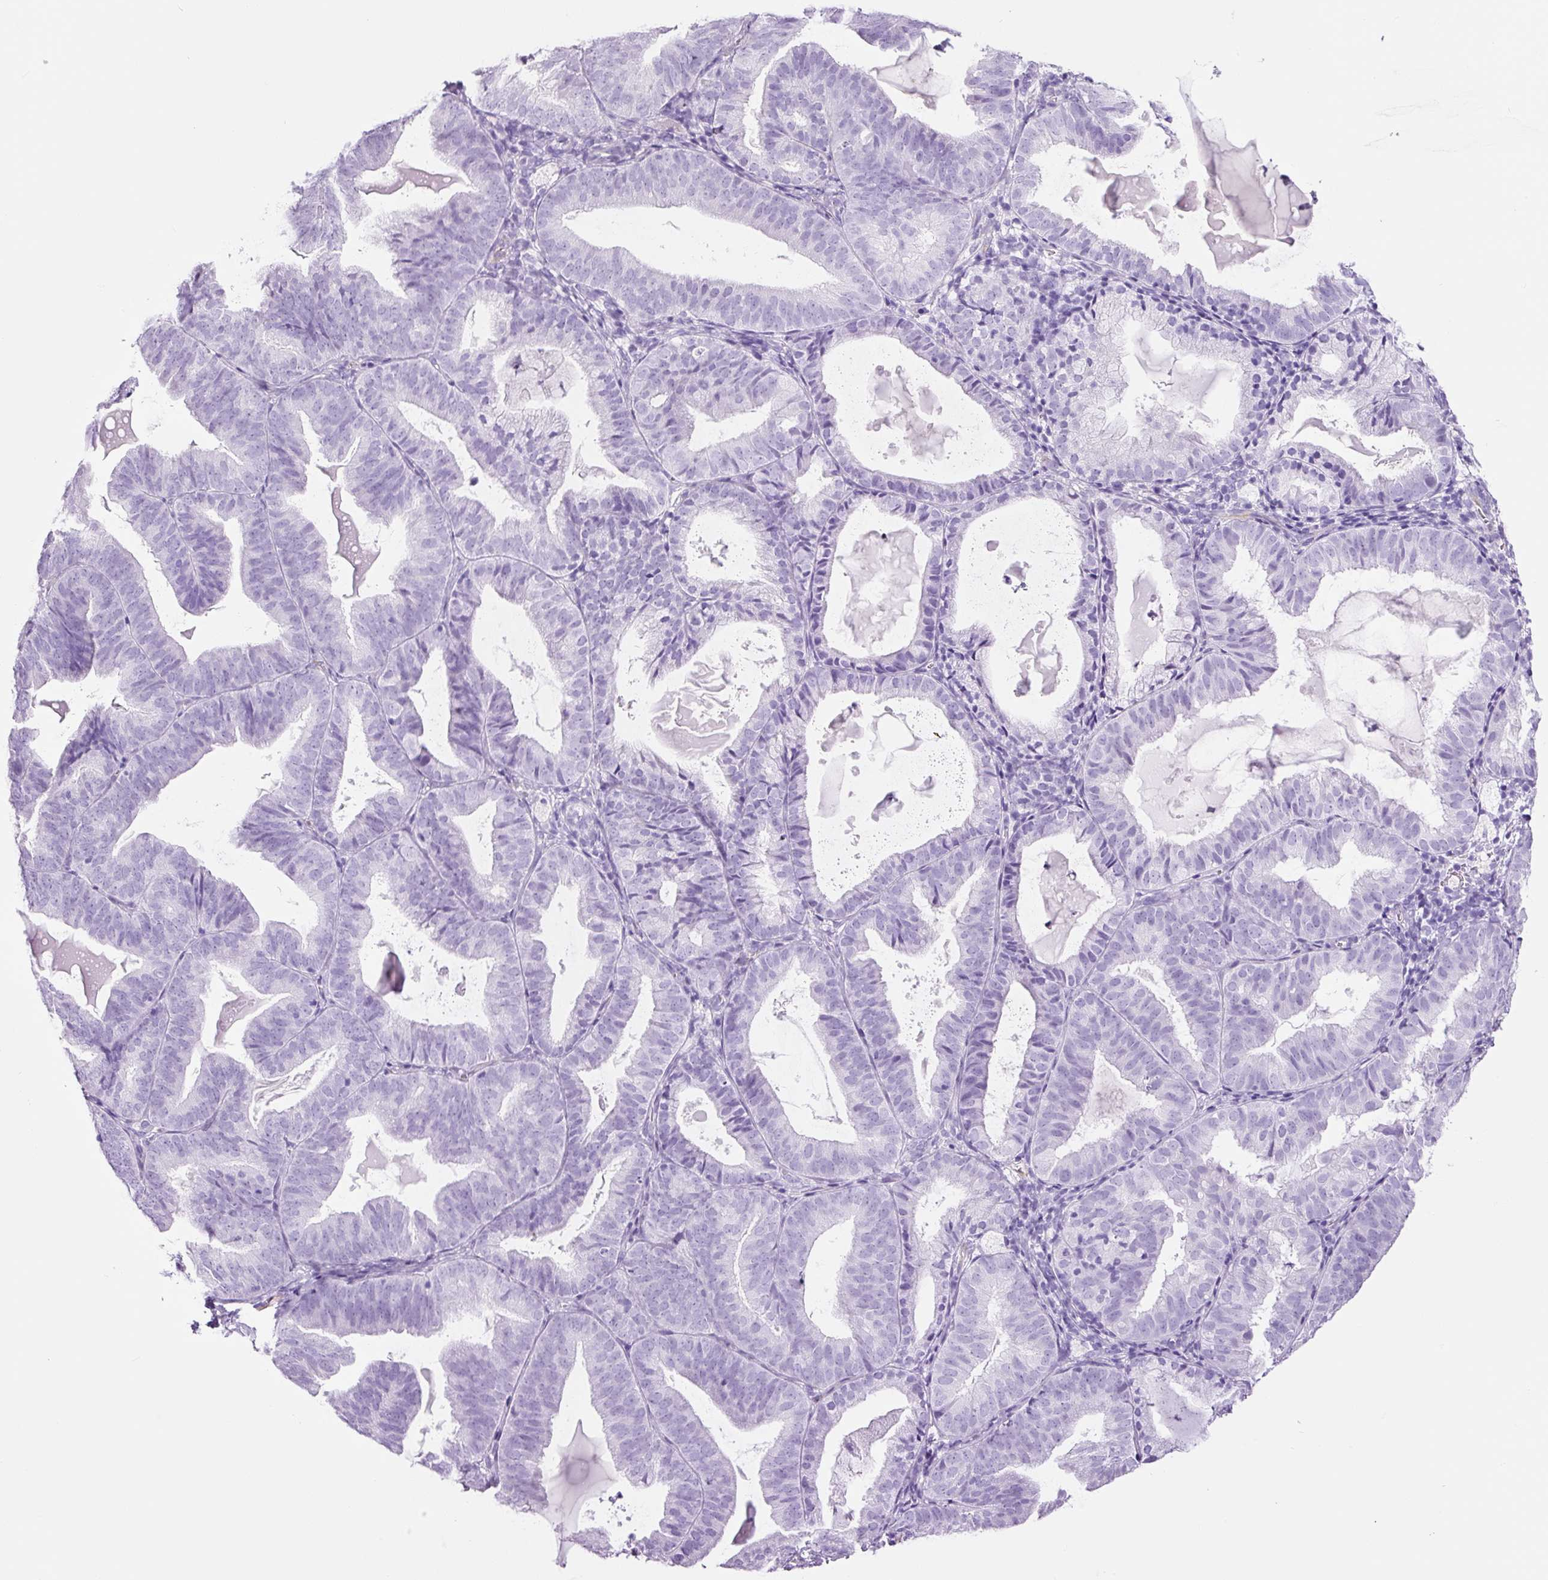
{"staining": {"intensity": "negative", "quantity": "none", "location": "none"}, "tissue": "endometrial cancer", "cell_type": "Tumor cells", "image_type": "cancer", "snomed": [{"axis": "morphology", "description": "Adenocarcinoma, NOS"}, {"axis": "topography", "description": "Endometrium"}], "caption": "A high-resolution photomicrograph shows immunohistochemistry (IHC) staining of endometrial cancer (adenocarcinoma), which reveals no significant positivity in tumor cells. (DAB immunohistochemistry (IHC) with hematoxylin counter stain).", "gene": "ADSS1", "patient": {"sex": "female", "age": 80}}